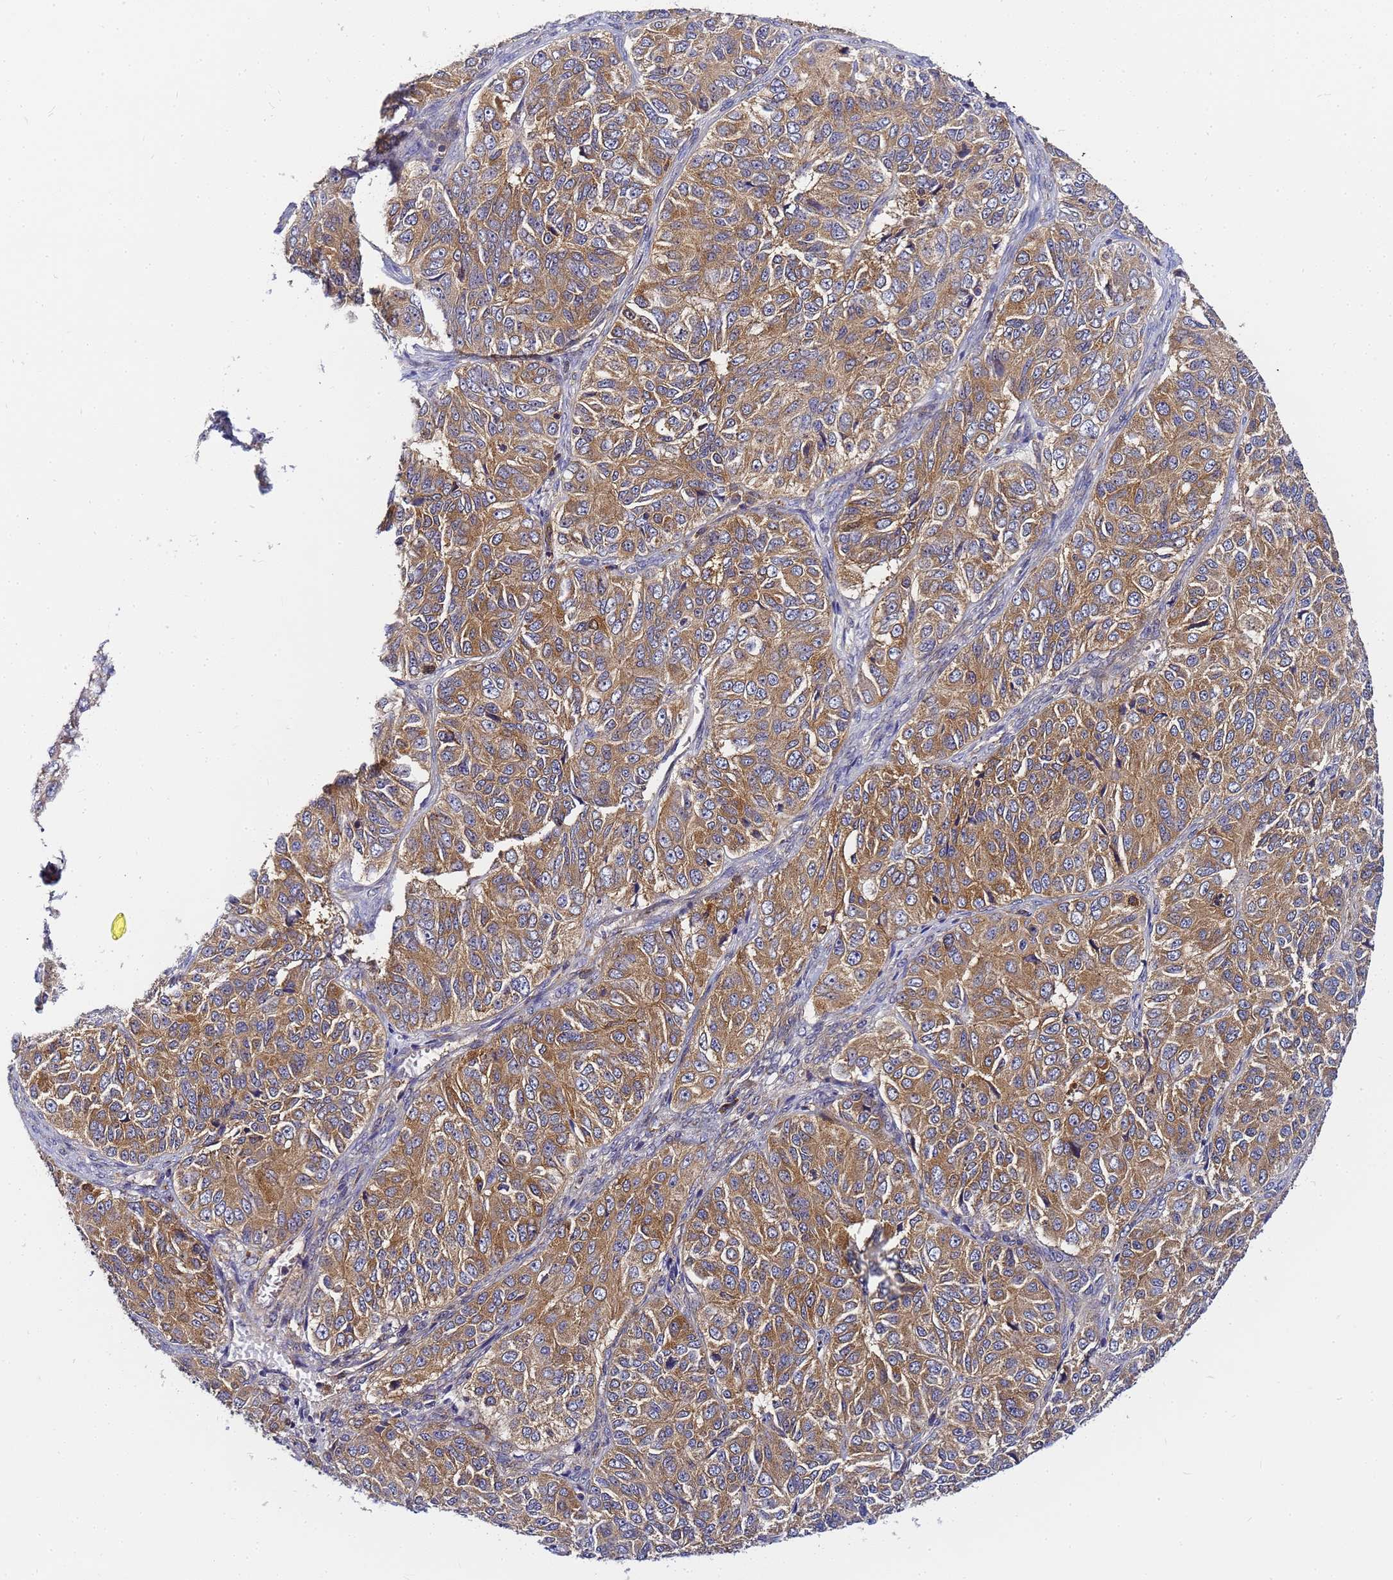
{"staining": {"intensity": "moderate", "quantity": ">75%", "location": "cytoplasmic/membranous"}, "tissue": "ovarian cancer", "cell_type": "Tumor cells", "image_type": "cancer", "snomed": [{"axis": "morphology", "description": "Carcinoma, endometroid"}, {"axis": "topography", "description": "Ovary"}], "caption": "The histopathology image displays immunohistochemical staining of ovarian cancer (endometroid carcinoma). There is moderate cytoplasmic/membranous positivity is identified in about >75% of tumor cells.", "gene": "CHM", "patient": {"sex": "female", "age": 51}}